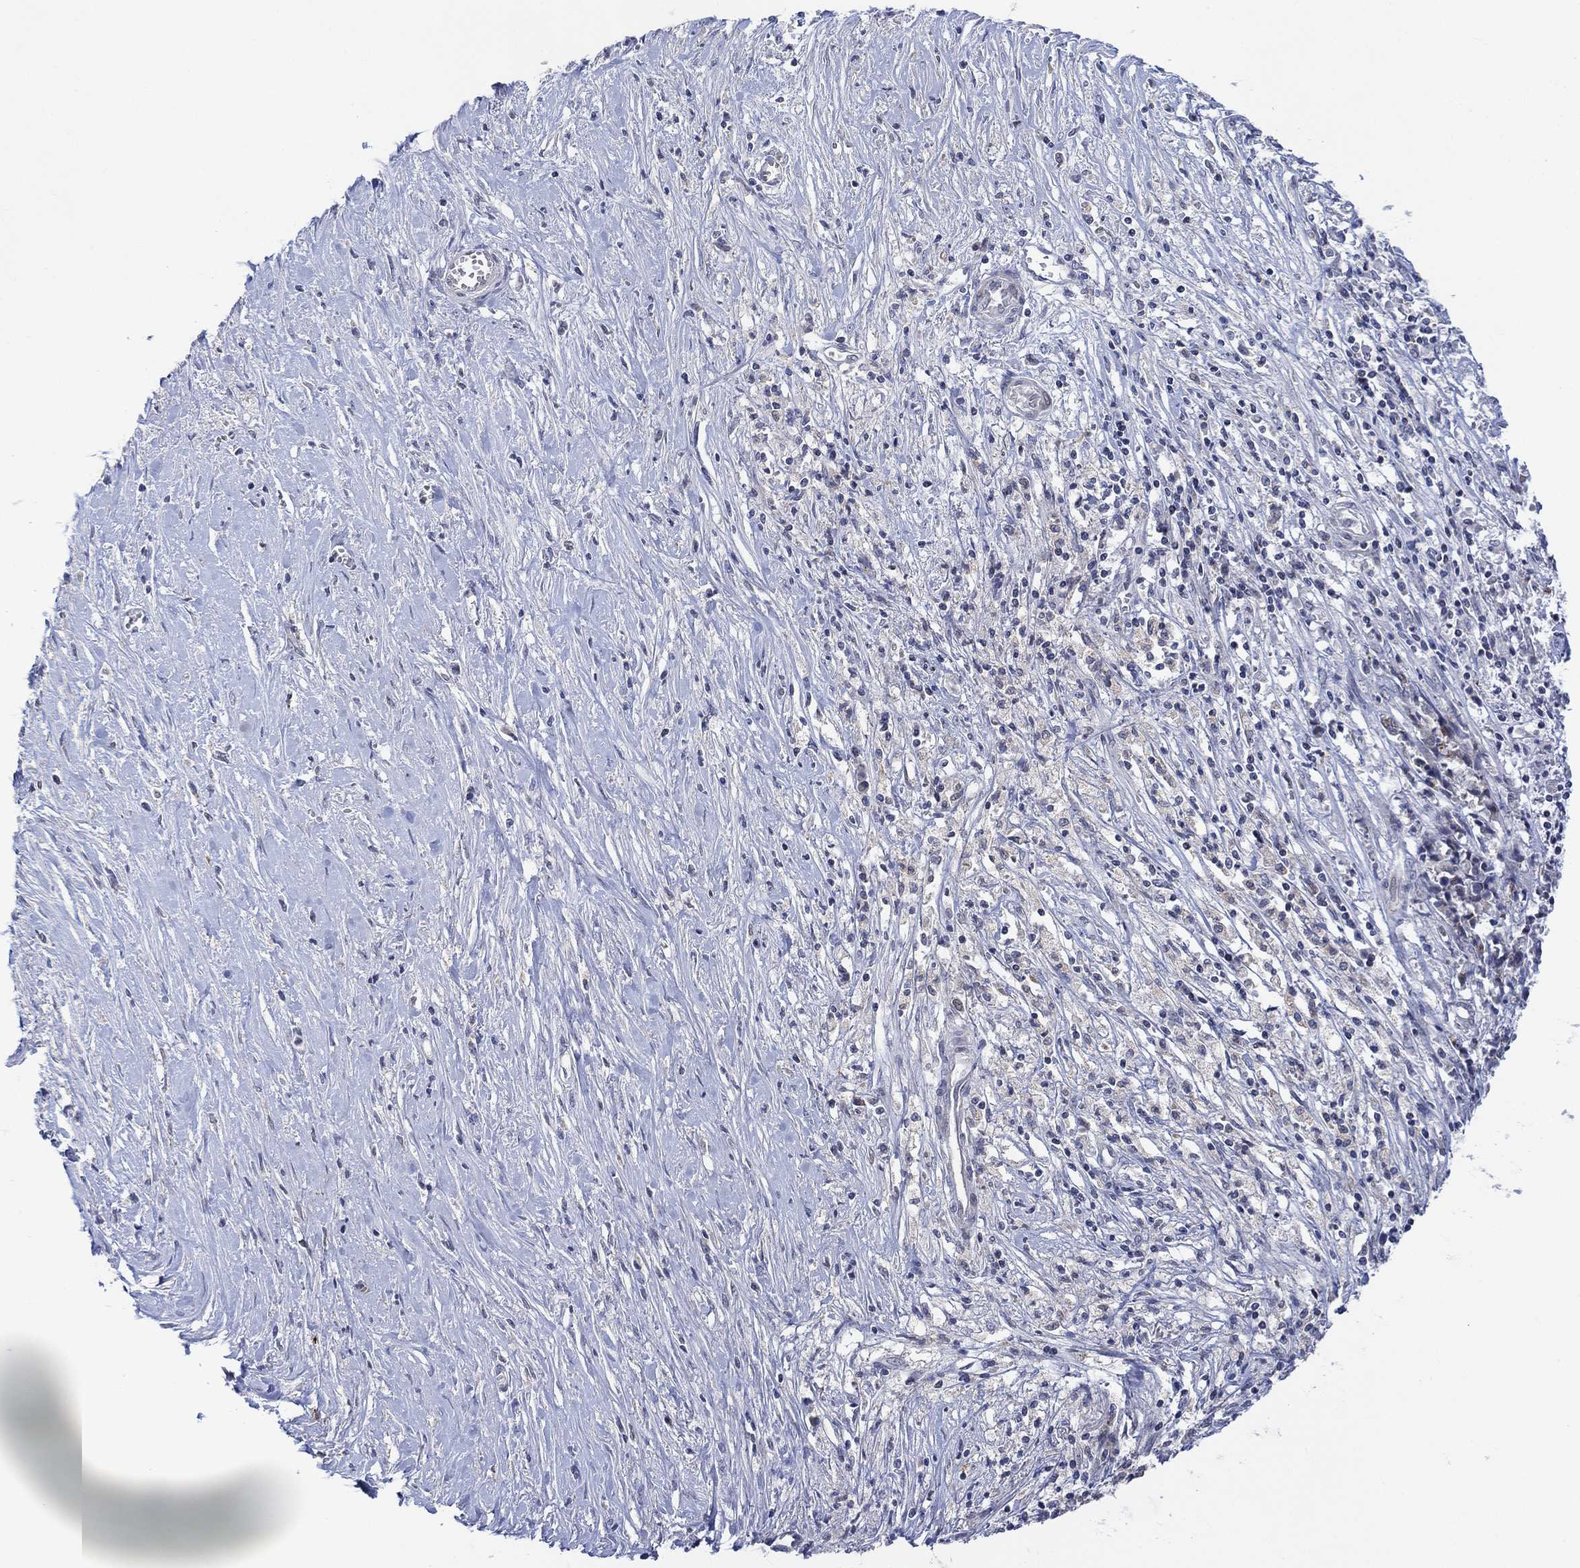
{"staining": {"intensity": "negative", "quantity": "none", "location": "none"}, "tissue": "ovarian cancer", "cell_type": "Tumor cells", "image_type": "cancer", "snomed": [{"axis": "morphology", "description": "Carcinoma, endometroid"}, {"axis": "topography", "description": "Ovary"}], "caption": "Tumor cells are negative for protein expression in human ovarian cancer.", "gene": "SLC48A1", "patient": {"sex": "female", "age": 42}}